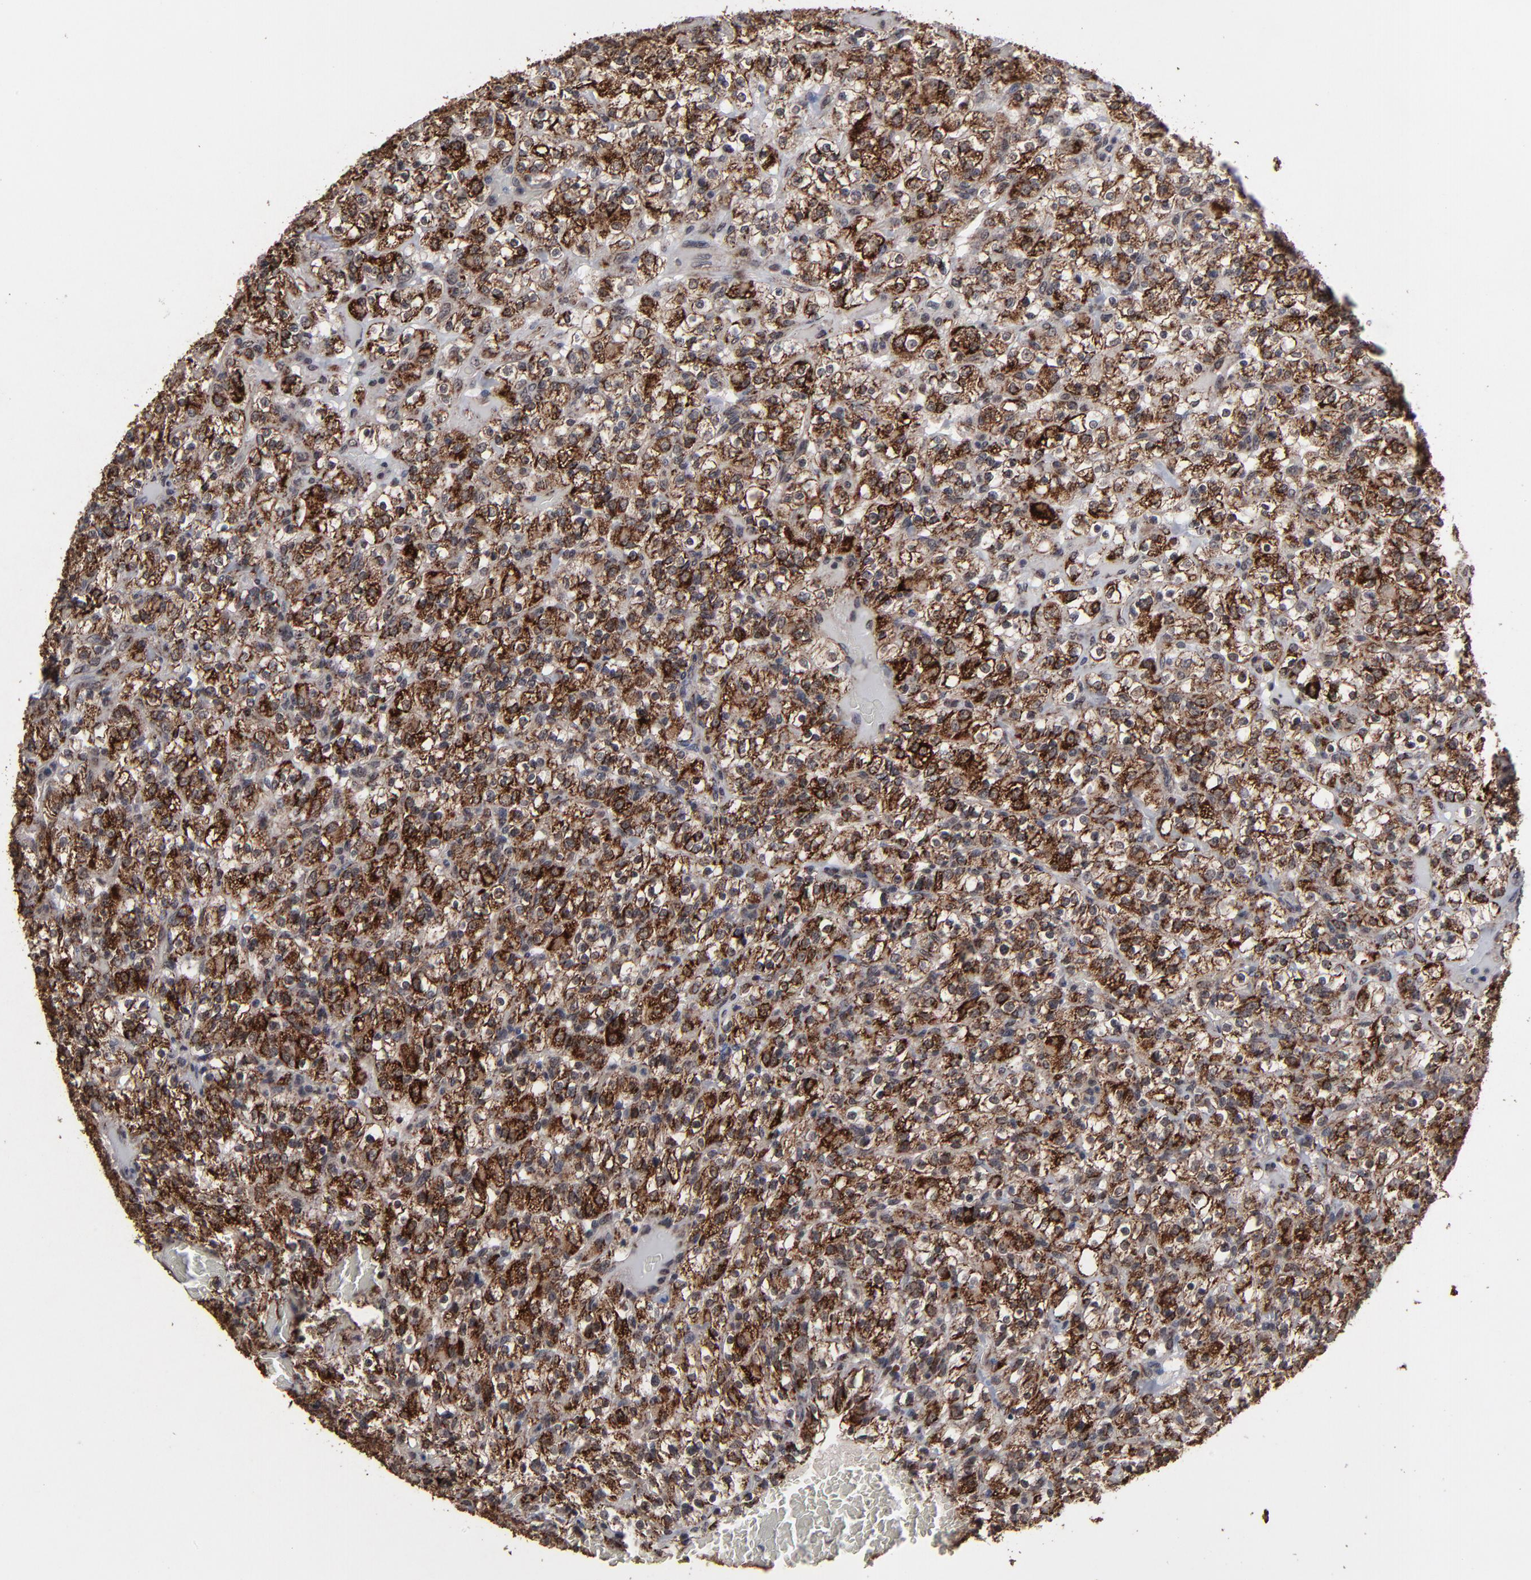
{"staining": {"intensity": "strong", "quantity": ">75%", "location": "cytoplasmic/membranous"}, "tissue": "renal cancer", "cell_type": "Tumor cells", "image_type": "cancer", "snomed": [{"axis": "morphology", "description": "Normal tissue, NOS"}, {"axis": "morphology", "description": "Adenocarcinoma, NOS"}, {"axis": "topography", "description": "Kidney"}], "caption": "Immunohistochemistry staining of adenocarcinoma (renal), which displays high levels of strong cytoplasmic/membranous expression in approximately >75% of tumor cells indicating strong cytoplasmic/membranous protein staining. The staining was performed using DAB (3,3'-diaminobenzidine) (brown) for protein detection and nuclei were counterstained in hematoxylin (blue).", "gene": "BNIP3", "patient": {"sex": "female", "age": 72}}